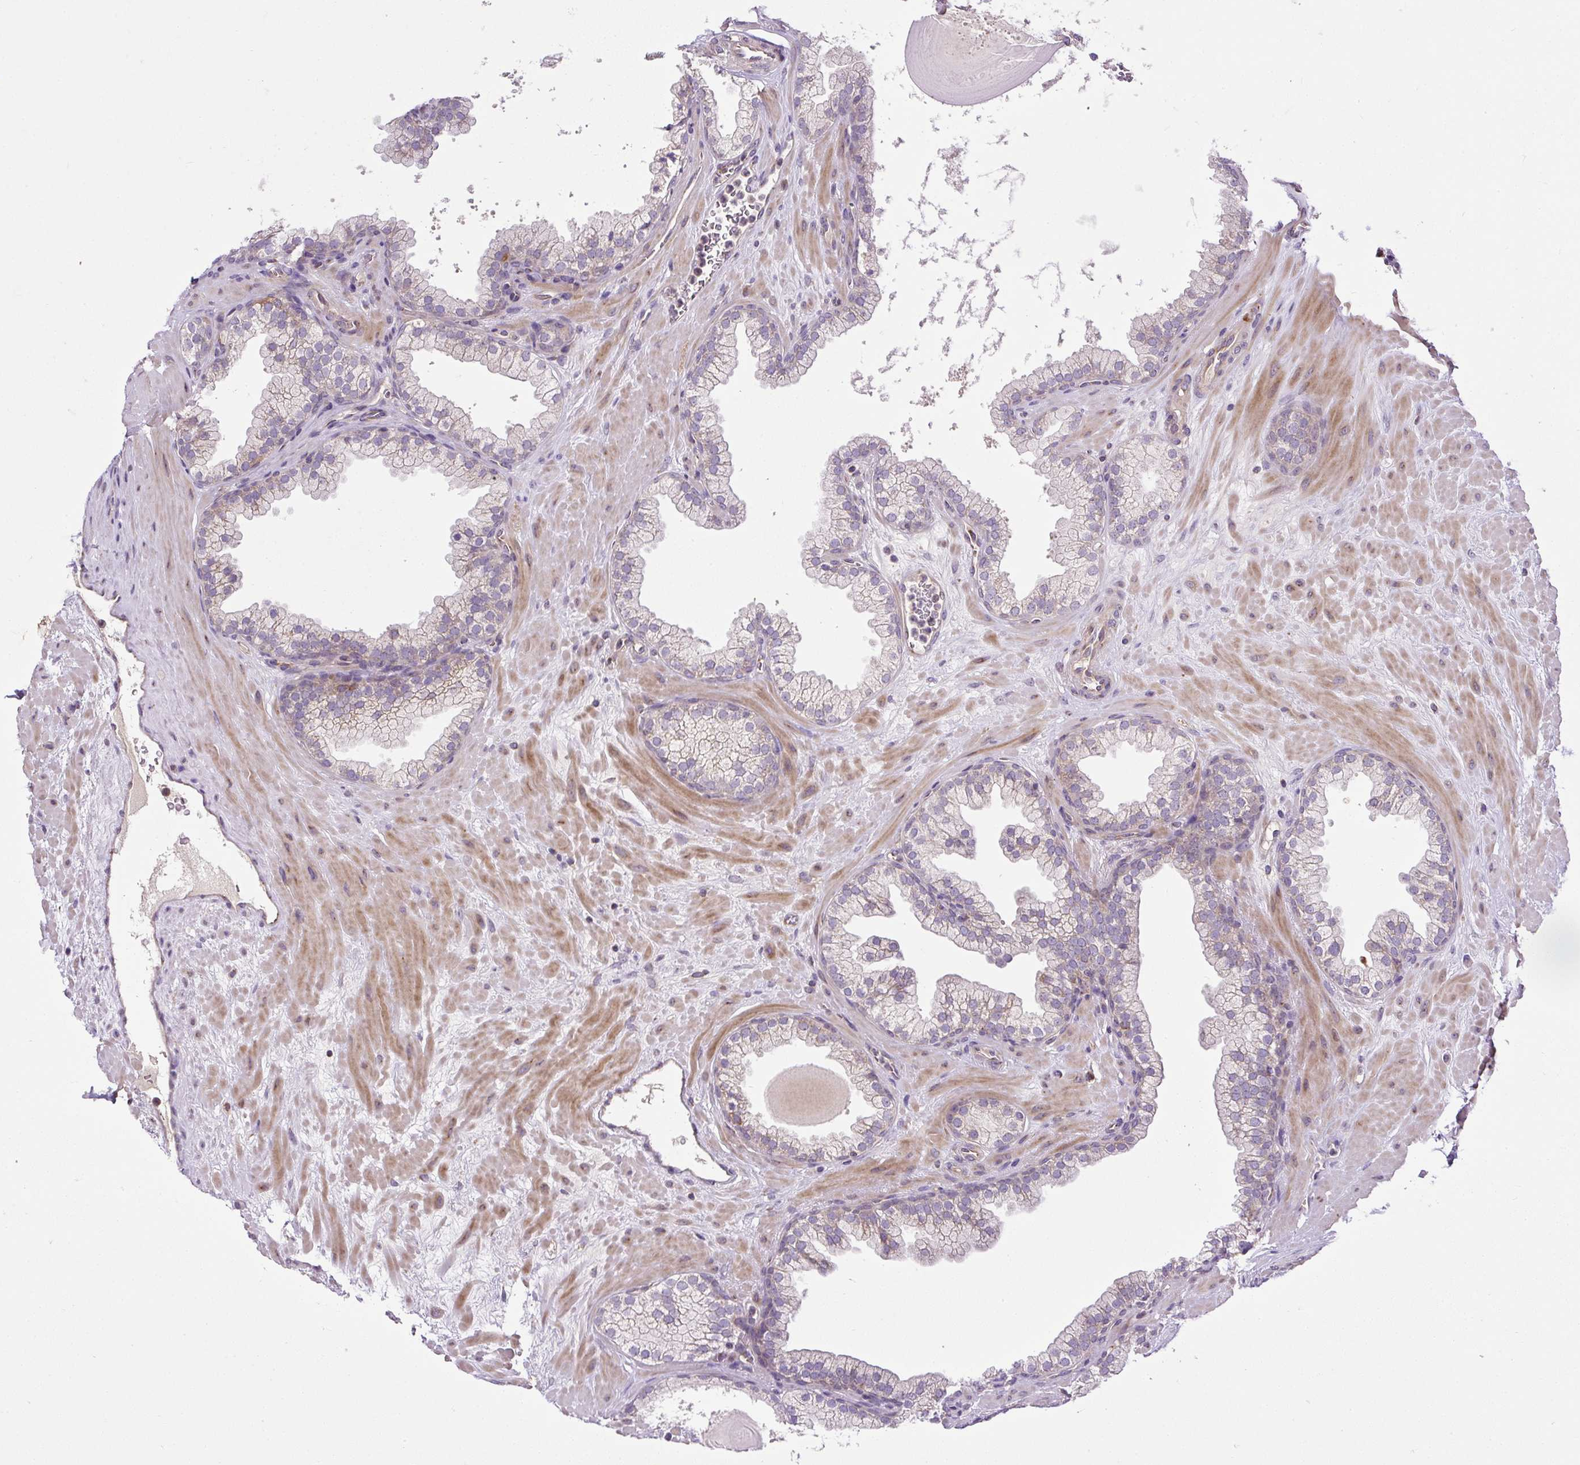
{"staining": {"intensity": "negative", "quantity": "none", "location": "none"}, "tissue": "prostate", "cell_type": "Glandular cells", "image_type": "normal", "snomed": [{"axis": "morphology", "description": "Normal tissue, NOS"}, {"axis": "topography", "description": "Prostate"}, {"axis": "topography", "description": "Peripheral nerve tissue"}], "caption": "High magnification brightfield microscopy of unremarkable prostate stained with DAB (3,3'-diaminobenzidine) (brown) and counterstained with hematoxylin (blue): glandular cells show no significant expression. (Stains: DAB immunohistochemistry with hematoxylin counter stain, Microscopy: brightfield microscopy at high magnification).", "gene": "ZNF547", "patient": {"sex": "male", "age": 61}}